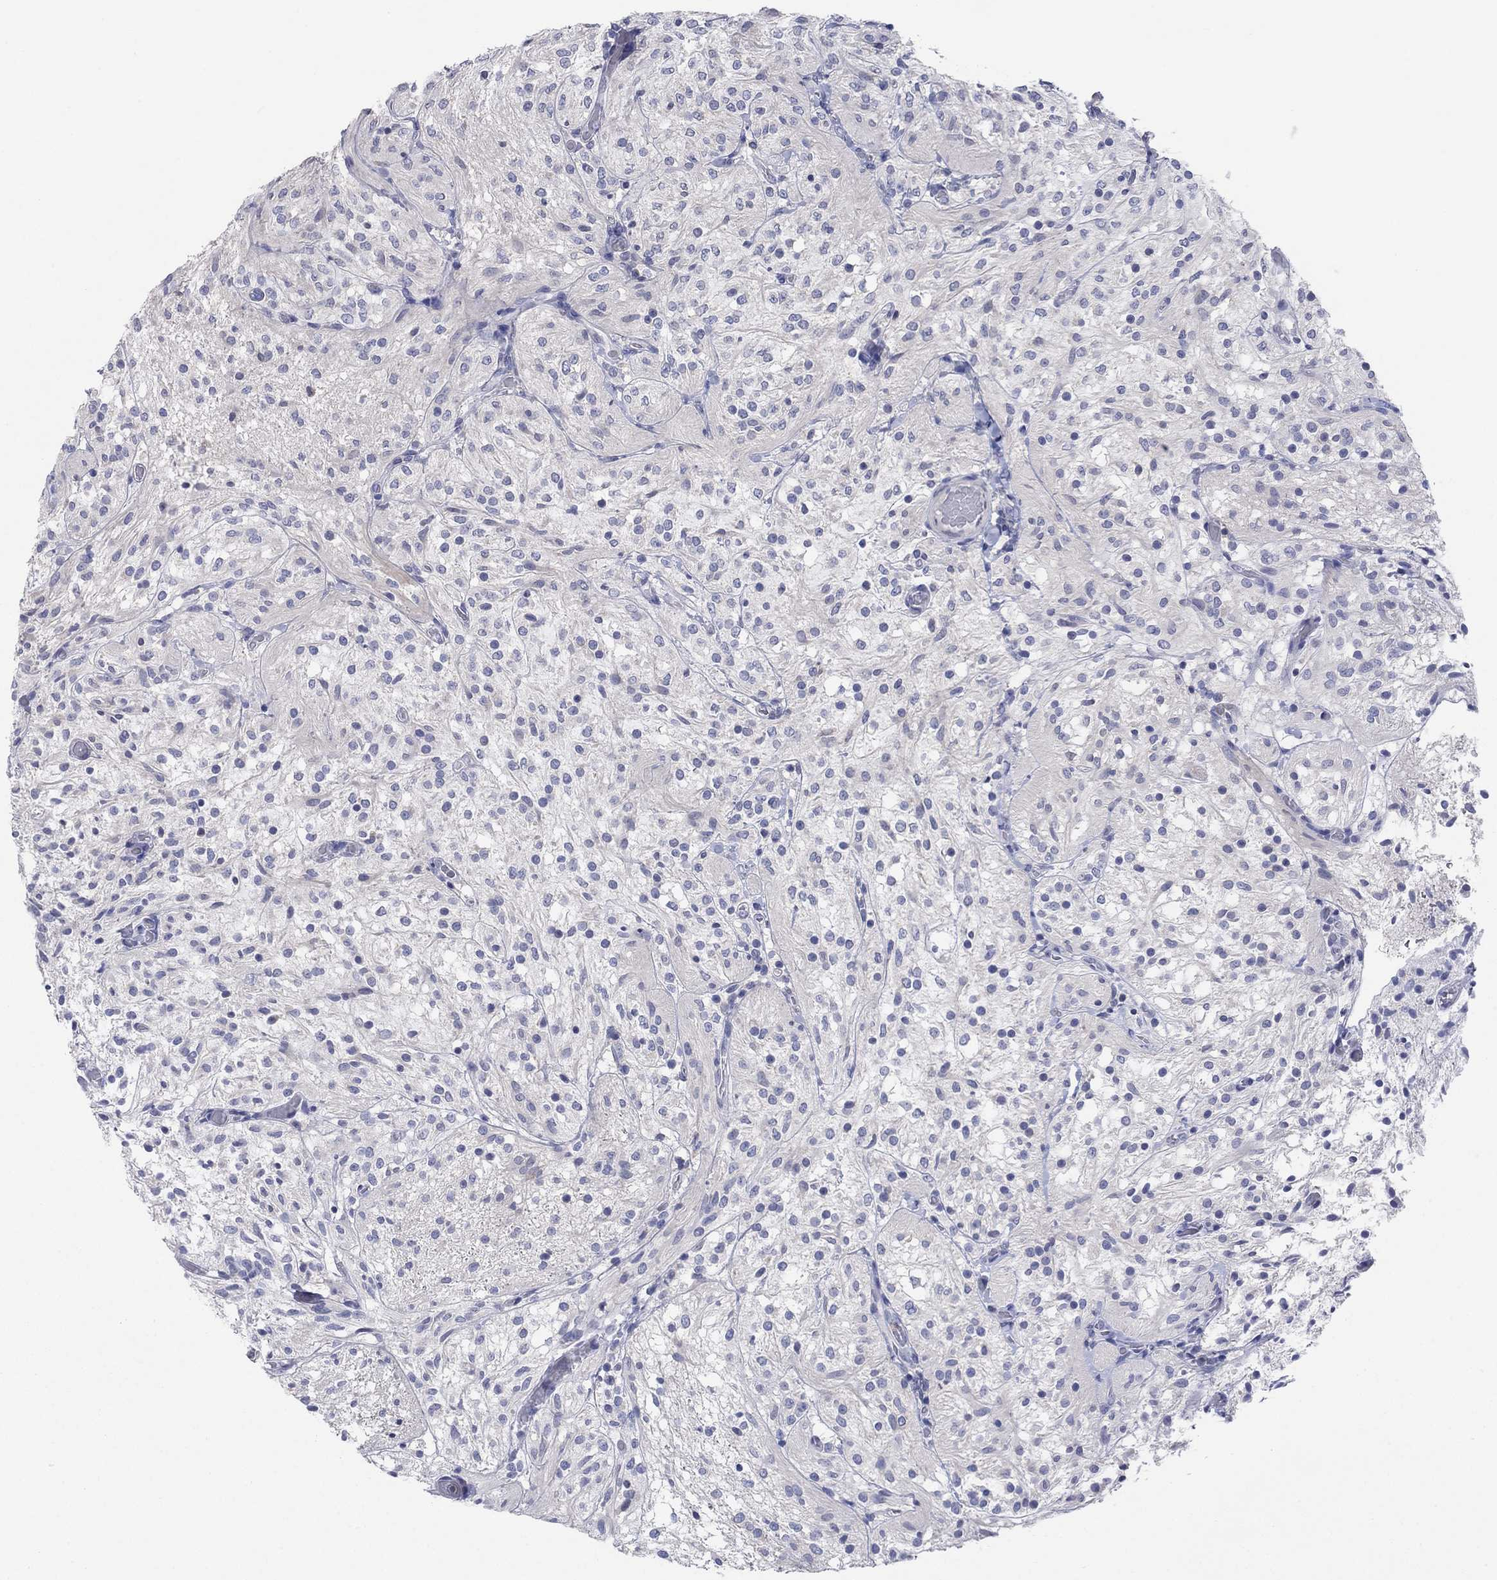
{"staining": {"intensity": "negative", "quantity": "none", "location": "none"}, "tissue": "glioma", "cell_type": "Tumor cells", "image_type": "cancer", "snomed": [{"axis": "morphology", "description": "Glioma, malignant, Low grade"}, {"axis": "topography", "description": "Brain"}], "caption": "Immunohistochemistry image of human malignant glioma (low-grade) stained for a protein (brown), which reveals no positivity in tumor cells.", "gene": "FER1L6", "patient": {"sex": "male", "age": 3}}